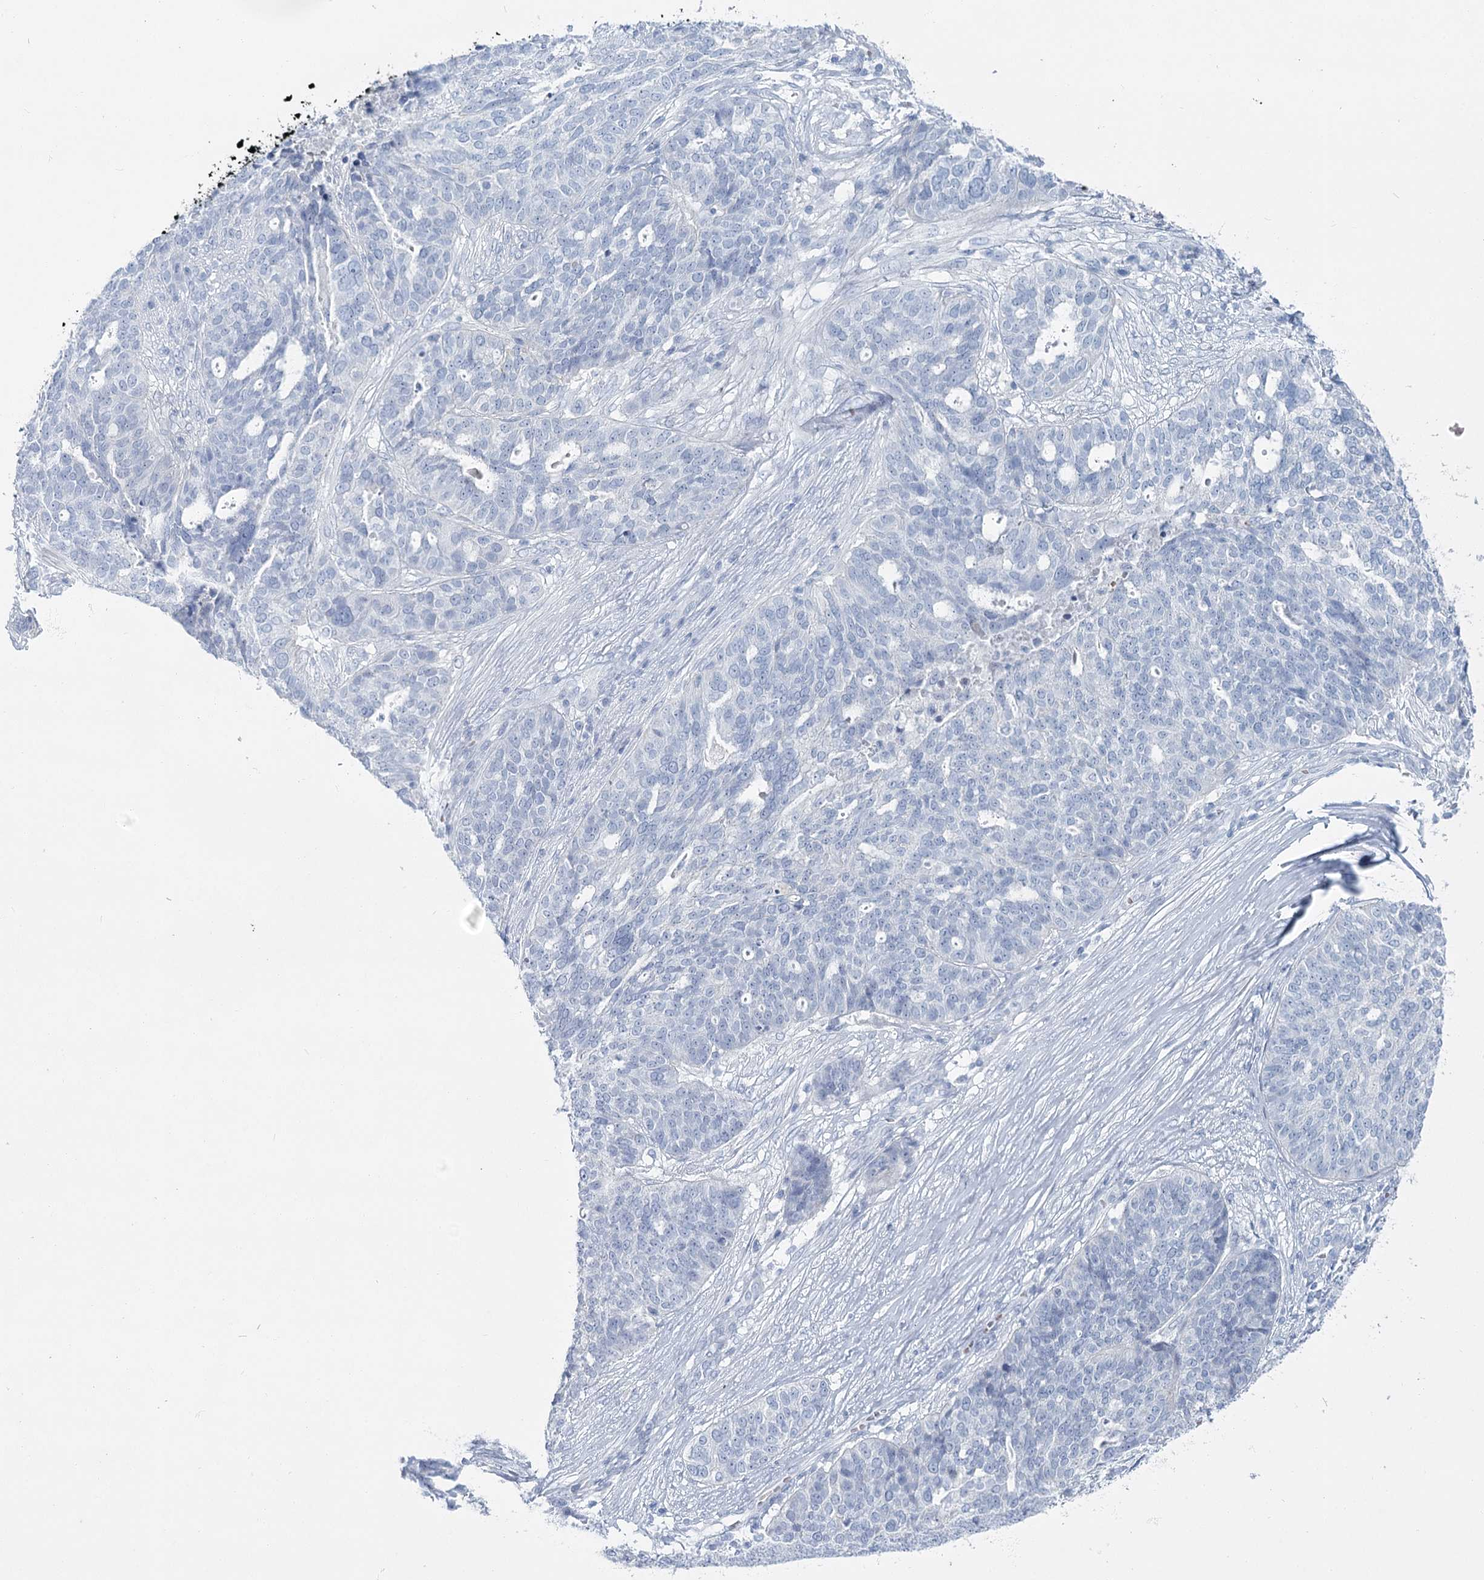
{"staining": {"intensity": "negative", "quantity": "none", "location": "none"}, "tissue": "ovarian cancer", "cell_type": "Tumor cells", "image_type": "cancer", "snomed": [{"axis": "morphology", "description": "Cystadenocarcinoma, serous, NOS"}, {"axis": "topography", "description": "Ovary"}], "caption": "Histopathology image shows no significant protein positivity in tumor cells of ovarian cancer.", "gene": "IFIT5", "patient": {"sex": "female", "age": 59}}